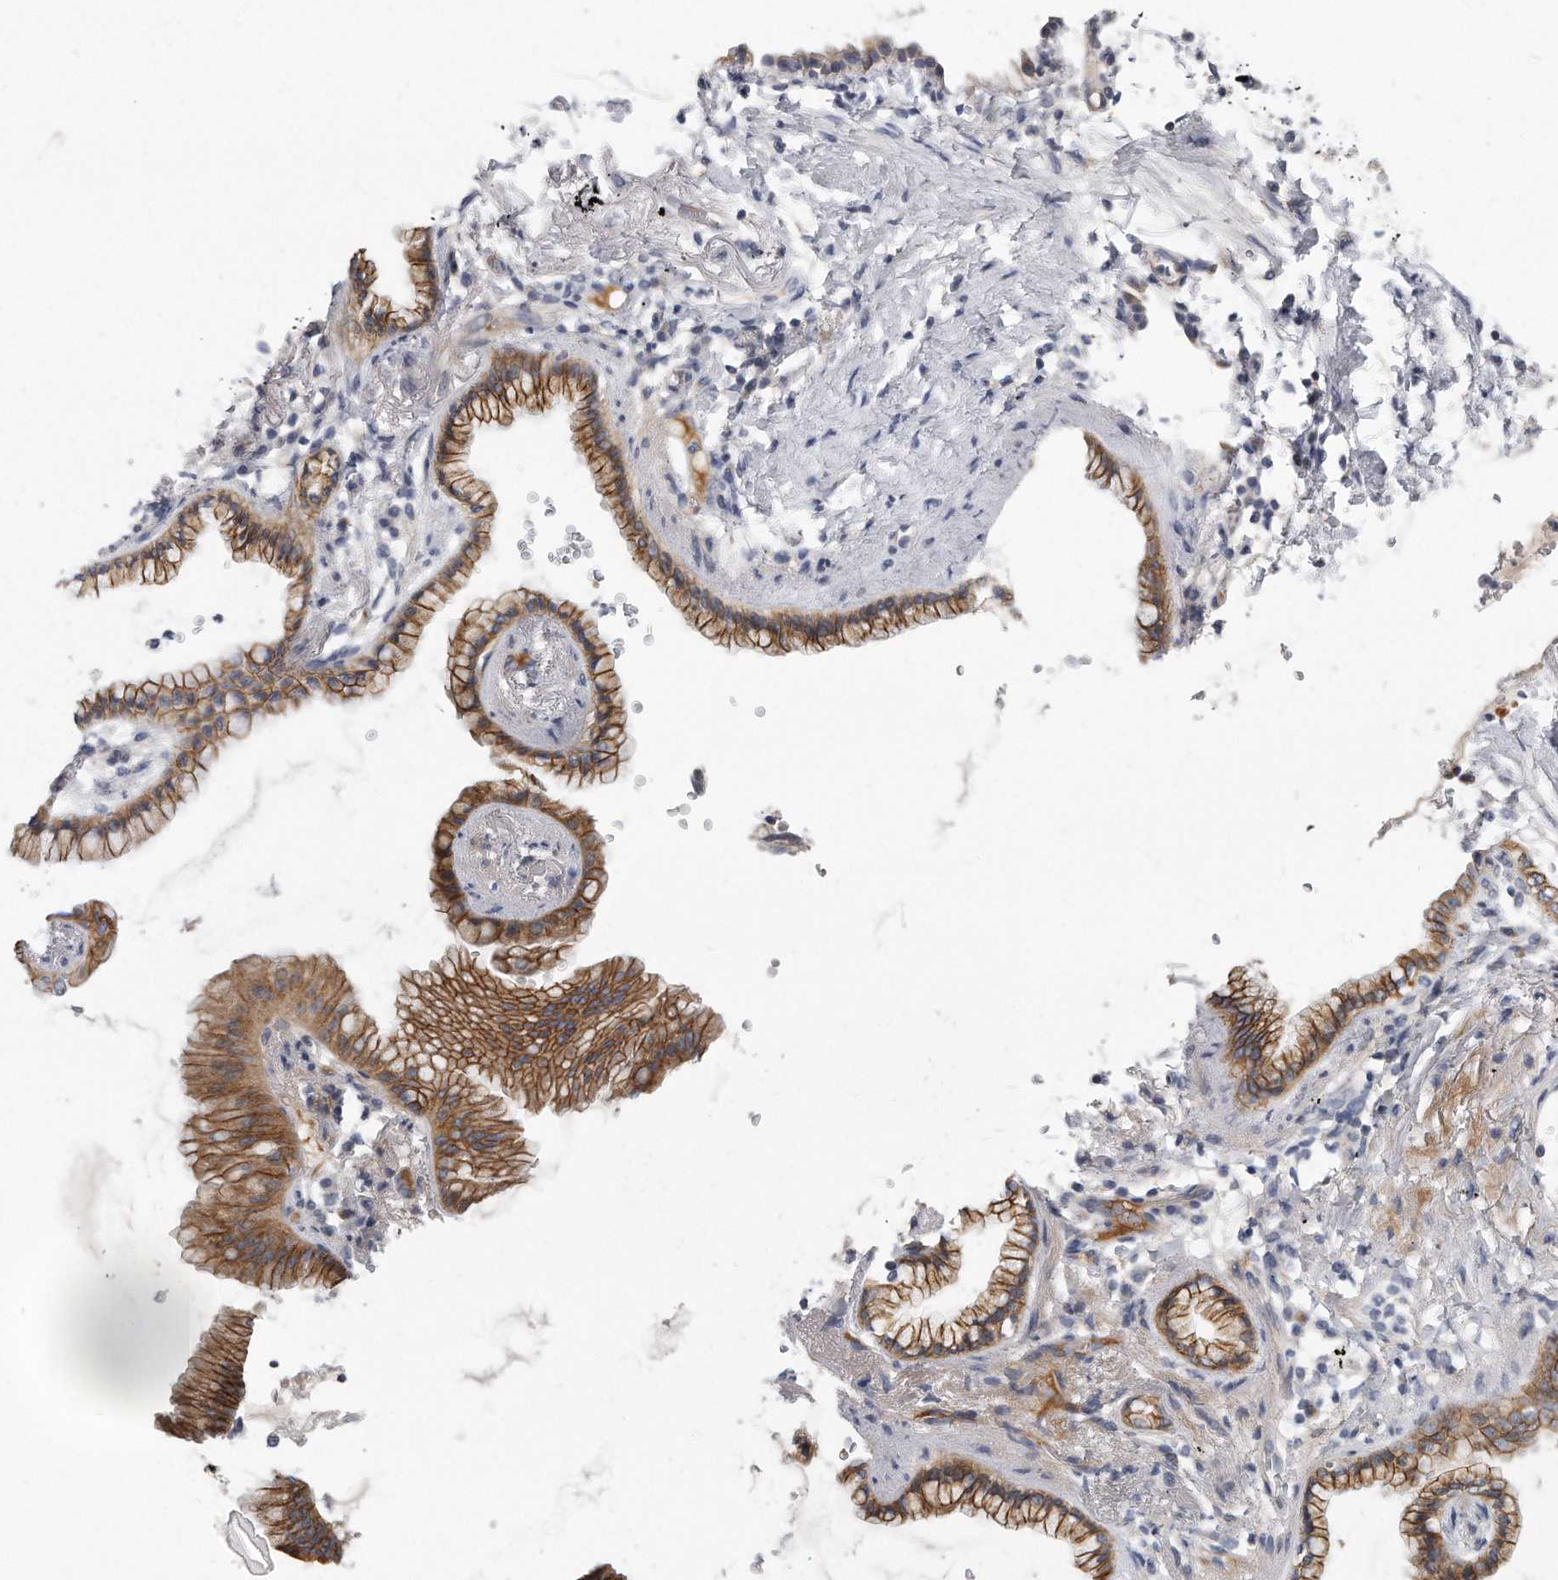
{"staining": {"intensity": "moderate", "quantity": ">75%", "location": "cytoplasmic/membranous"}, "tissue": "lung cancer", "cell_type": "Tumor cells", "image_type": "cancer", "snomed": [{"axis": "morphology", "description": "Adenocarcinoma, NOS"}, {"axis": "topography", "description": "Lung"}], "caption": "There is medium levels of moderate cytoplasmic/membranous expression in tumor cells of lung cancer, as demonstrated by immunohistochemical staining (brown color).", "gene": "PLEKHA6", "patient": {"sex": "female", "age": 70}}